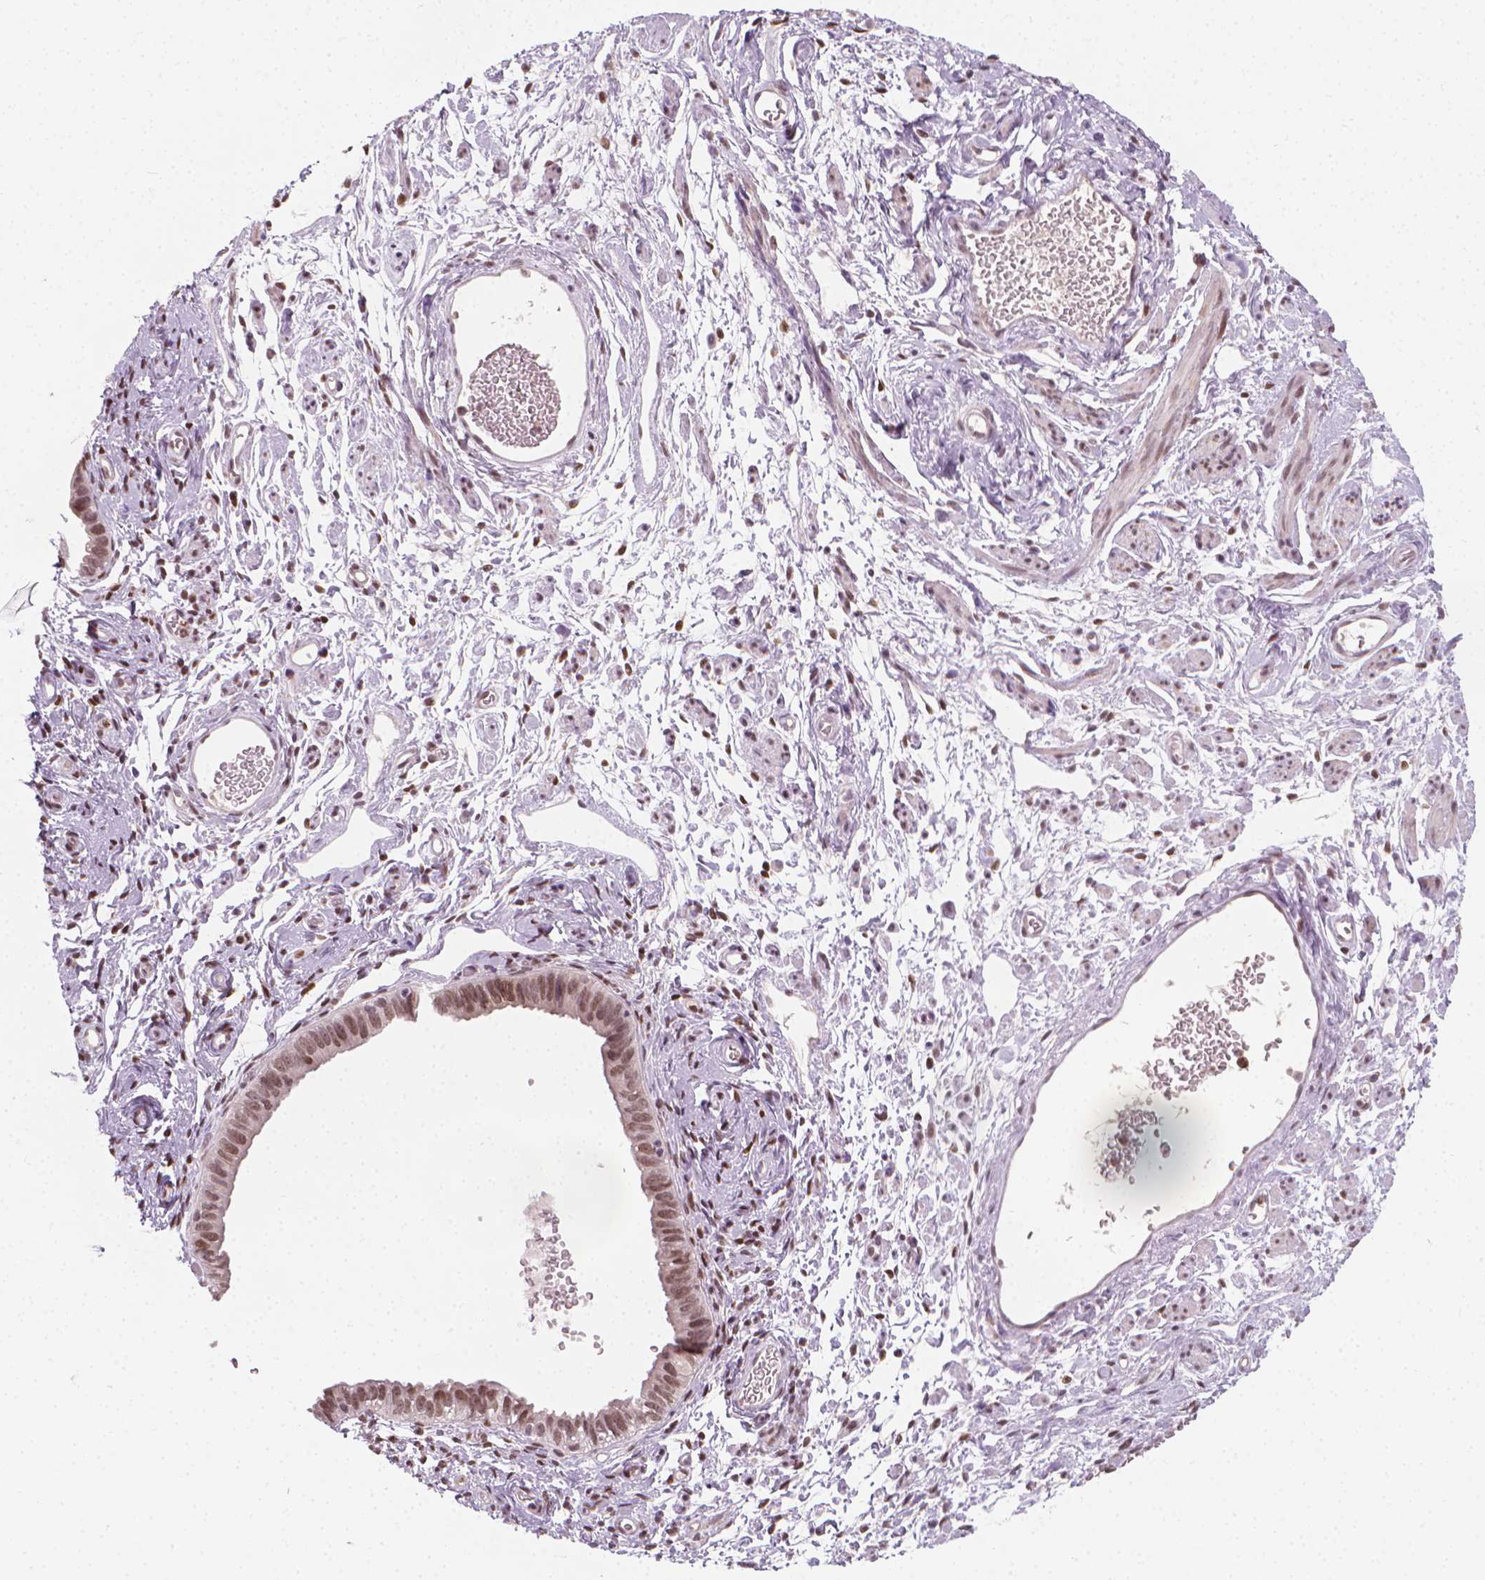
{"staining": {"intensity": "moderate", "quantity": ">75%", "location": "nuclear"}, "tissue": "ovarian cancer", "cell_type": "Tumor cells", "image_type": "cancer", "snomed": [{"axis": "morphology", "description": "Carcinoma, endometroid"}, {"axis": "topography", "description": "Ovary"}], "caption": "Immunohistochemistry (IHC) of endometroid carcinoma (ovarian) demonstrates medium levels of moderate nuclear positivity in approximately >75% of tumor cells.", "gene": "CDKN1C", "patient": {"sex": "female", "age": 85}}